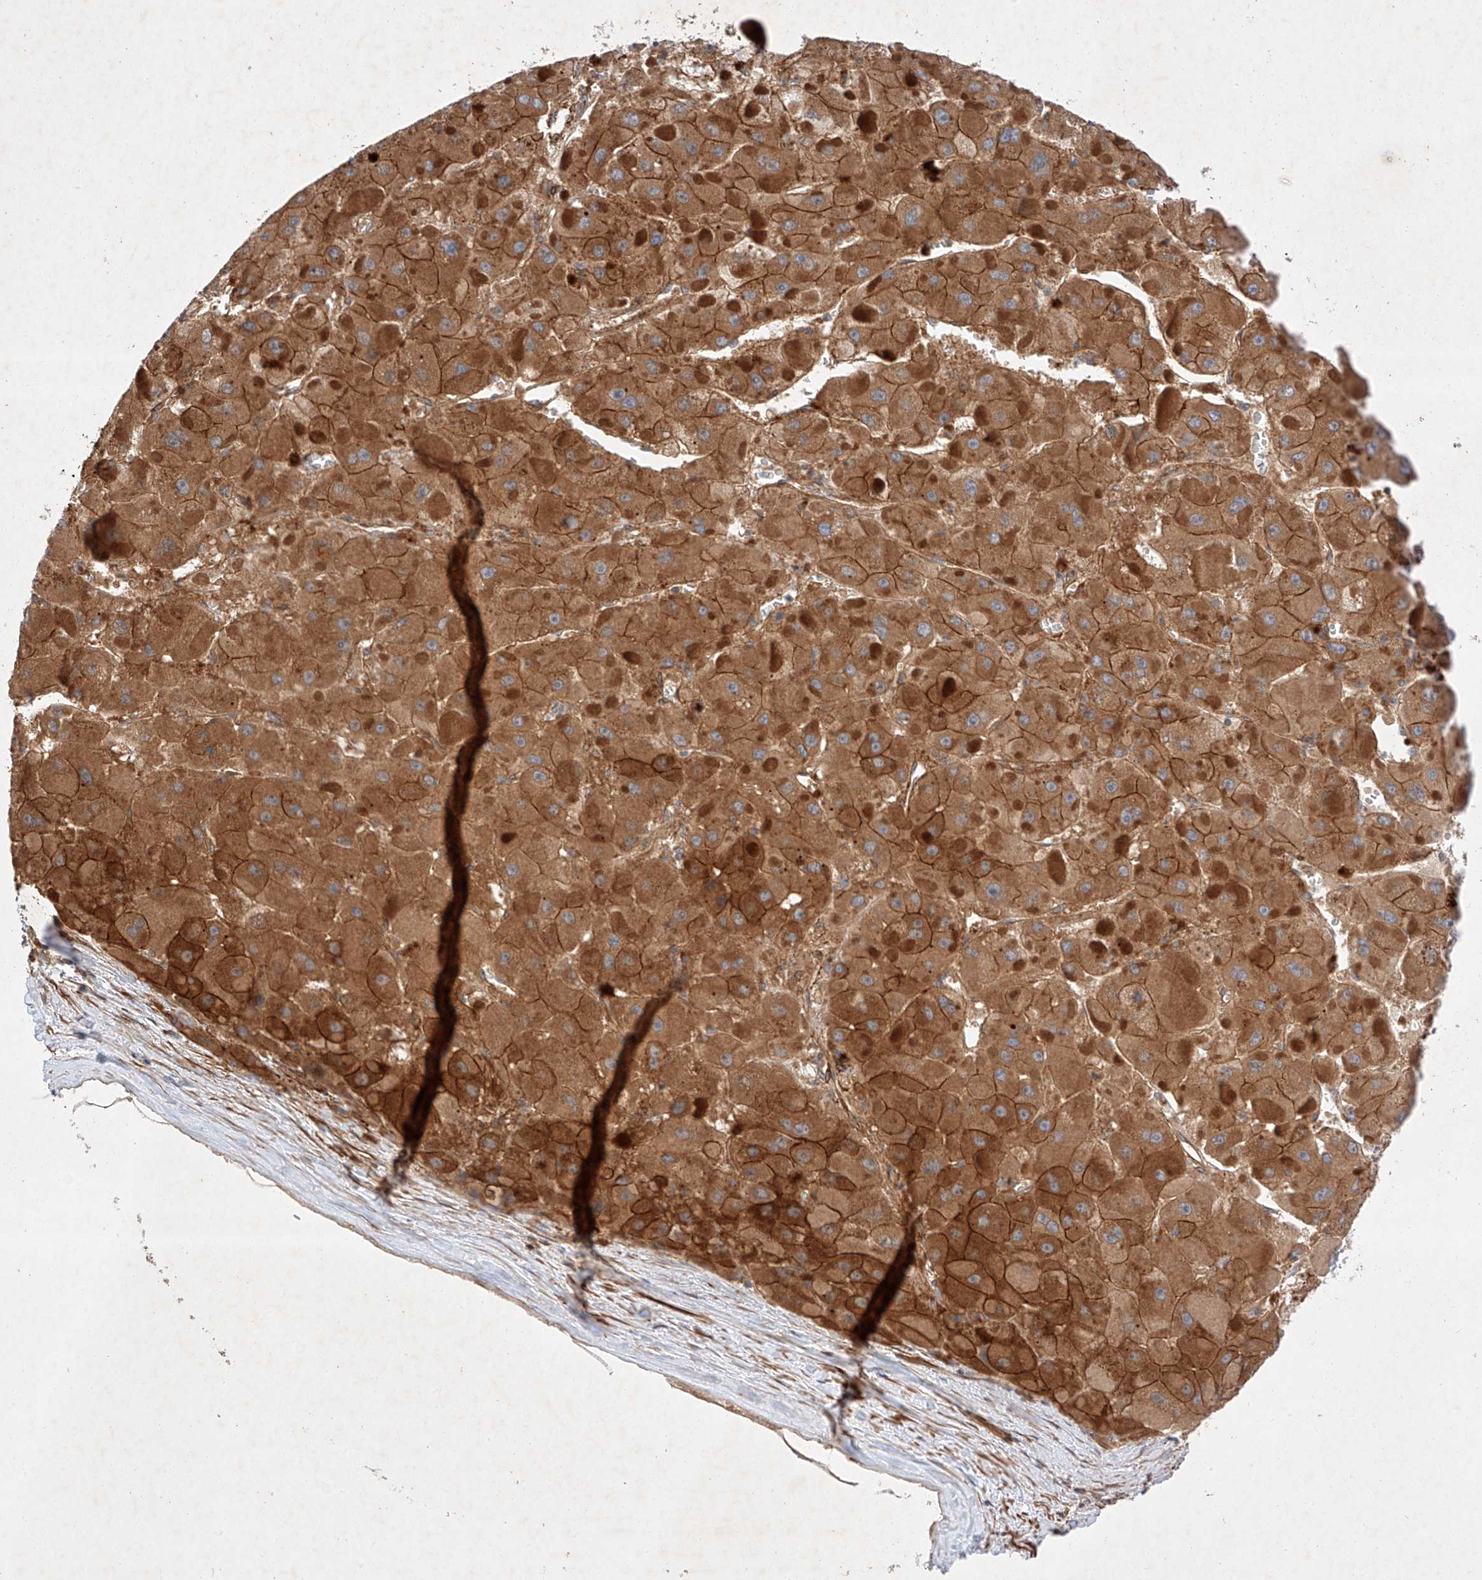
{"staining": {"intensity": "strong", "quantity": ">75%", "location": "cytoplasmic/membranous"}, "tissue": "liver cancer", "cell_type": "Tumor cells", "image_type": "cancer", "snomed": [{"axis": "morphology", "description": "Carcinoma, Hepatocellular, NOS"}, {"axis": "topography", "description": "Liver"}], "caption": "A photomicrograph of liver cancer stained for a protein reveals strong cytoplasmic/membranous brown staining in tumor cells.", "gene": "RAB23", "patient": {"sex": "female", "age": 73}}